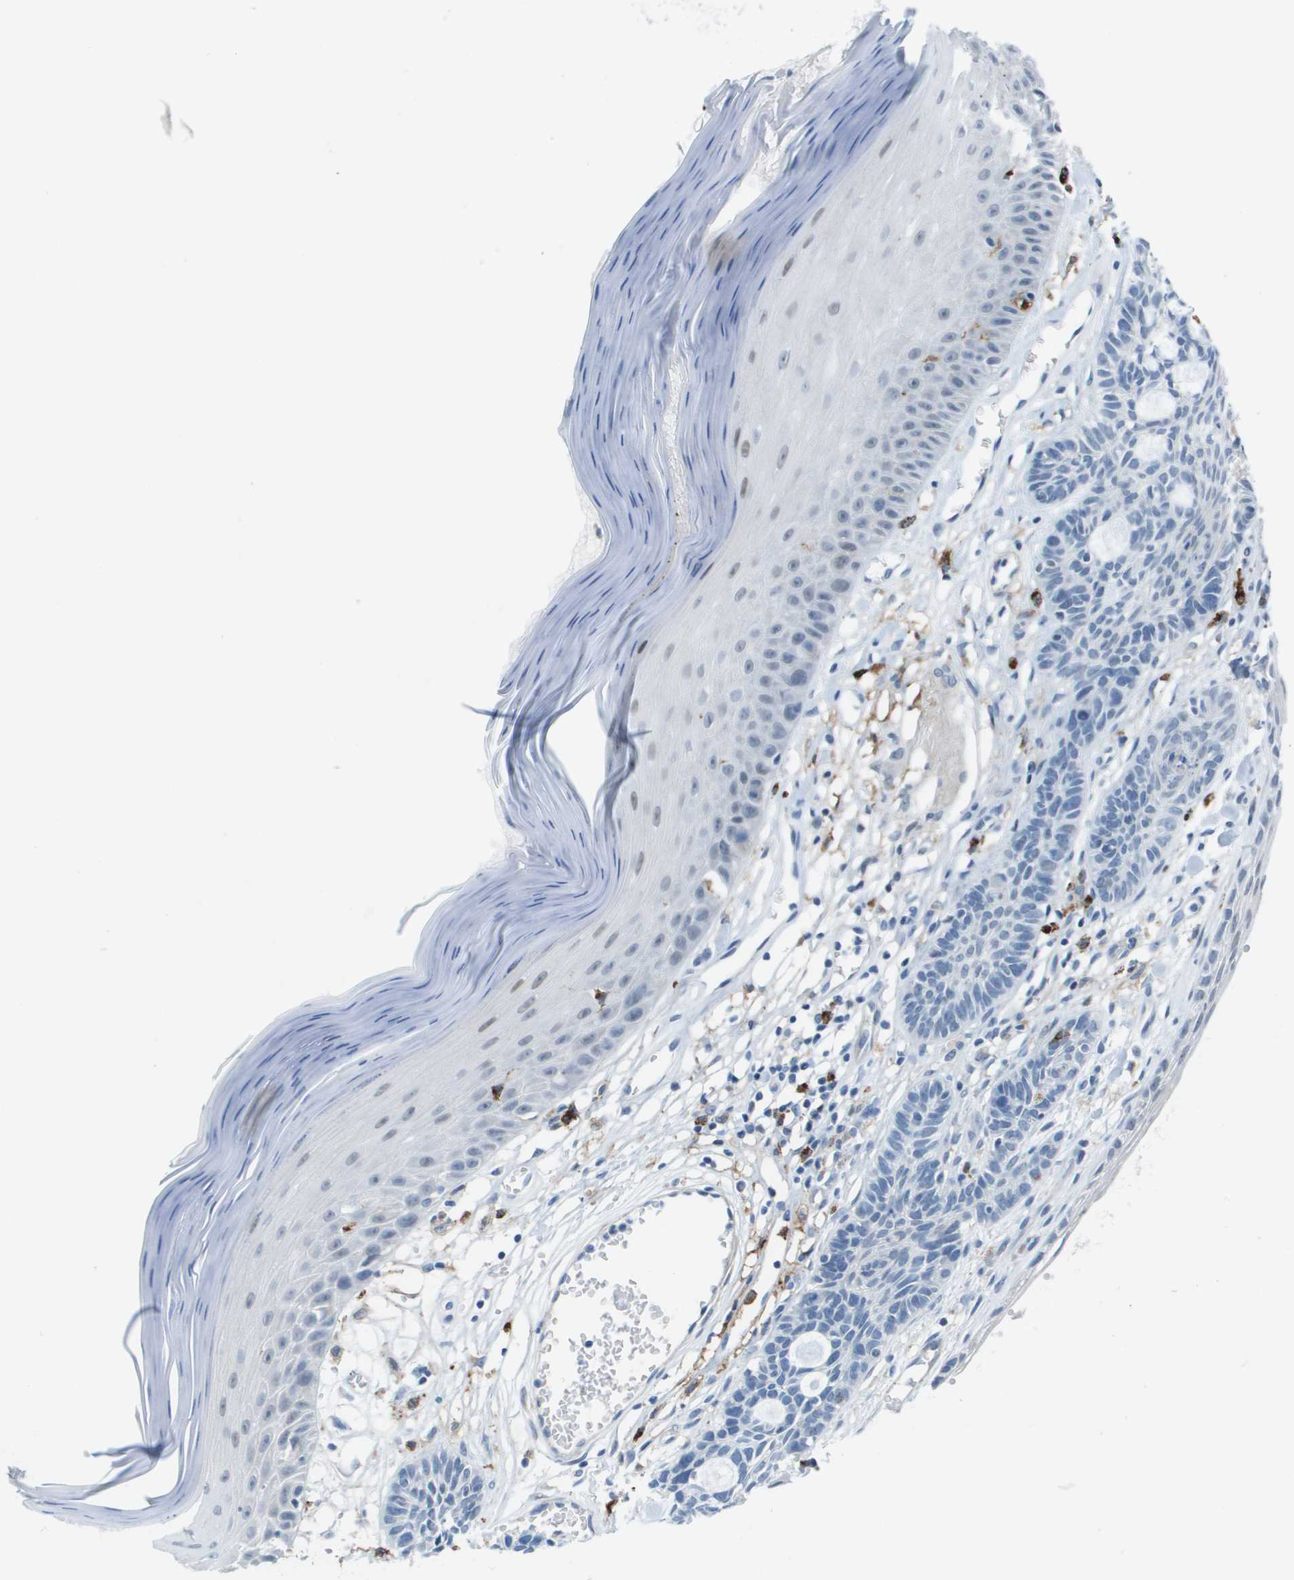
{"staining": {"intensity": "negative", "quantity": "none", "location": "none"}, "tissue": "skin cancer", "cell_type": "Tumor cells", "image_type": "cancer", "snomed": [{"axis": "morphology", "description": "Basal cell carcinoma"}, {"axis": "topography", "description": "Skin"}], "caption": "Immunohistochemical staining of human skin cancer reveals no significant expression in tumor cells. Nuclei are stained in blue.", "gene": "ZBTB43", "patient": {"sex": "male", "age": 67}}